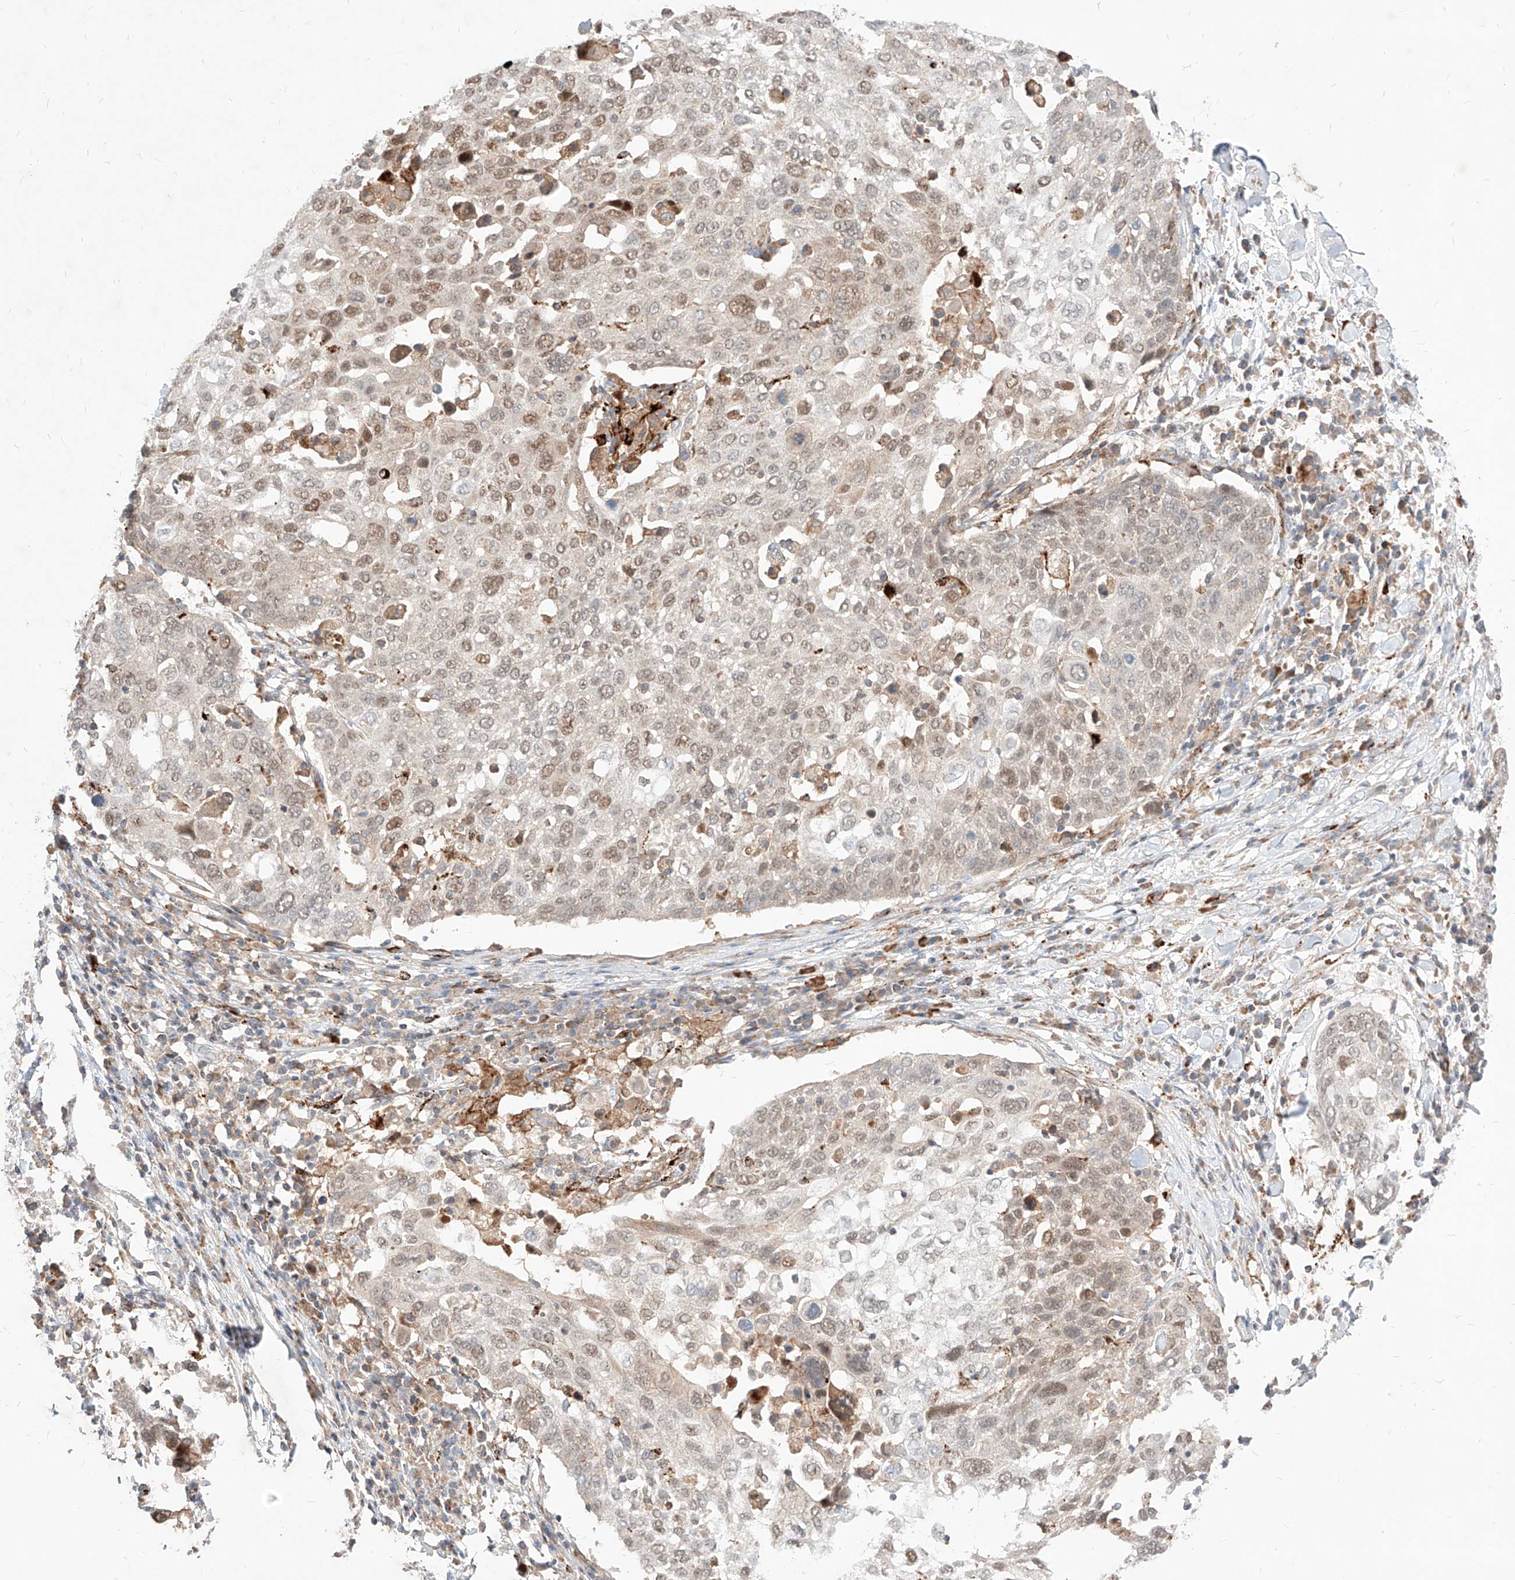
{"staining": {"intensity": "weak", "quantity": ">75%", "location": "nuclear"}, "tissue": "lung cancer", "cell_type": "Tumor cells", "image_type": "cancer", "snomed": [{"axis": "morphology", "description": "Squamous cell carcinoma, NOS"}, {"axis": "topography", "description": "Lung"}], "caption": "The immunohistochemical stain labels weak nuclear expression in tumor cells of squamous cell carcinoma (lung) tissue.", "gene": "TSNAX", "patient": {"sex": "male", "age": 65}}